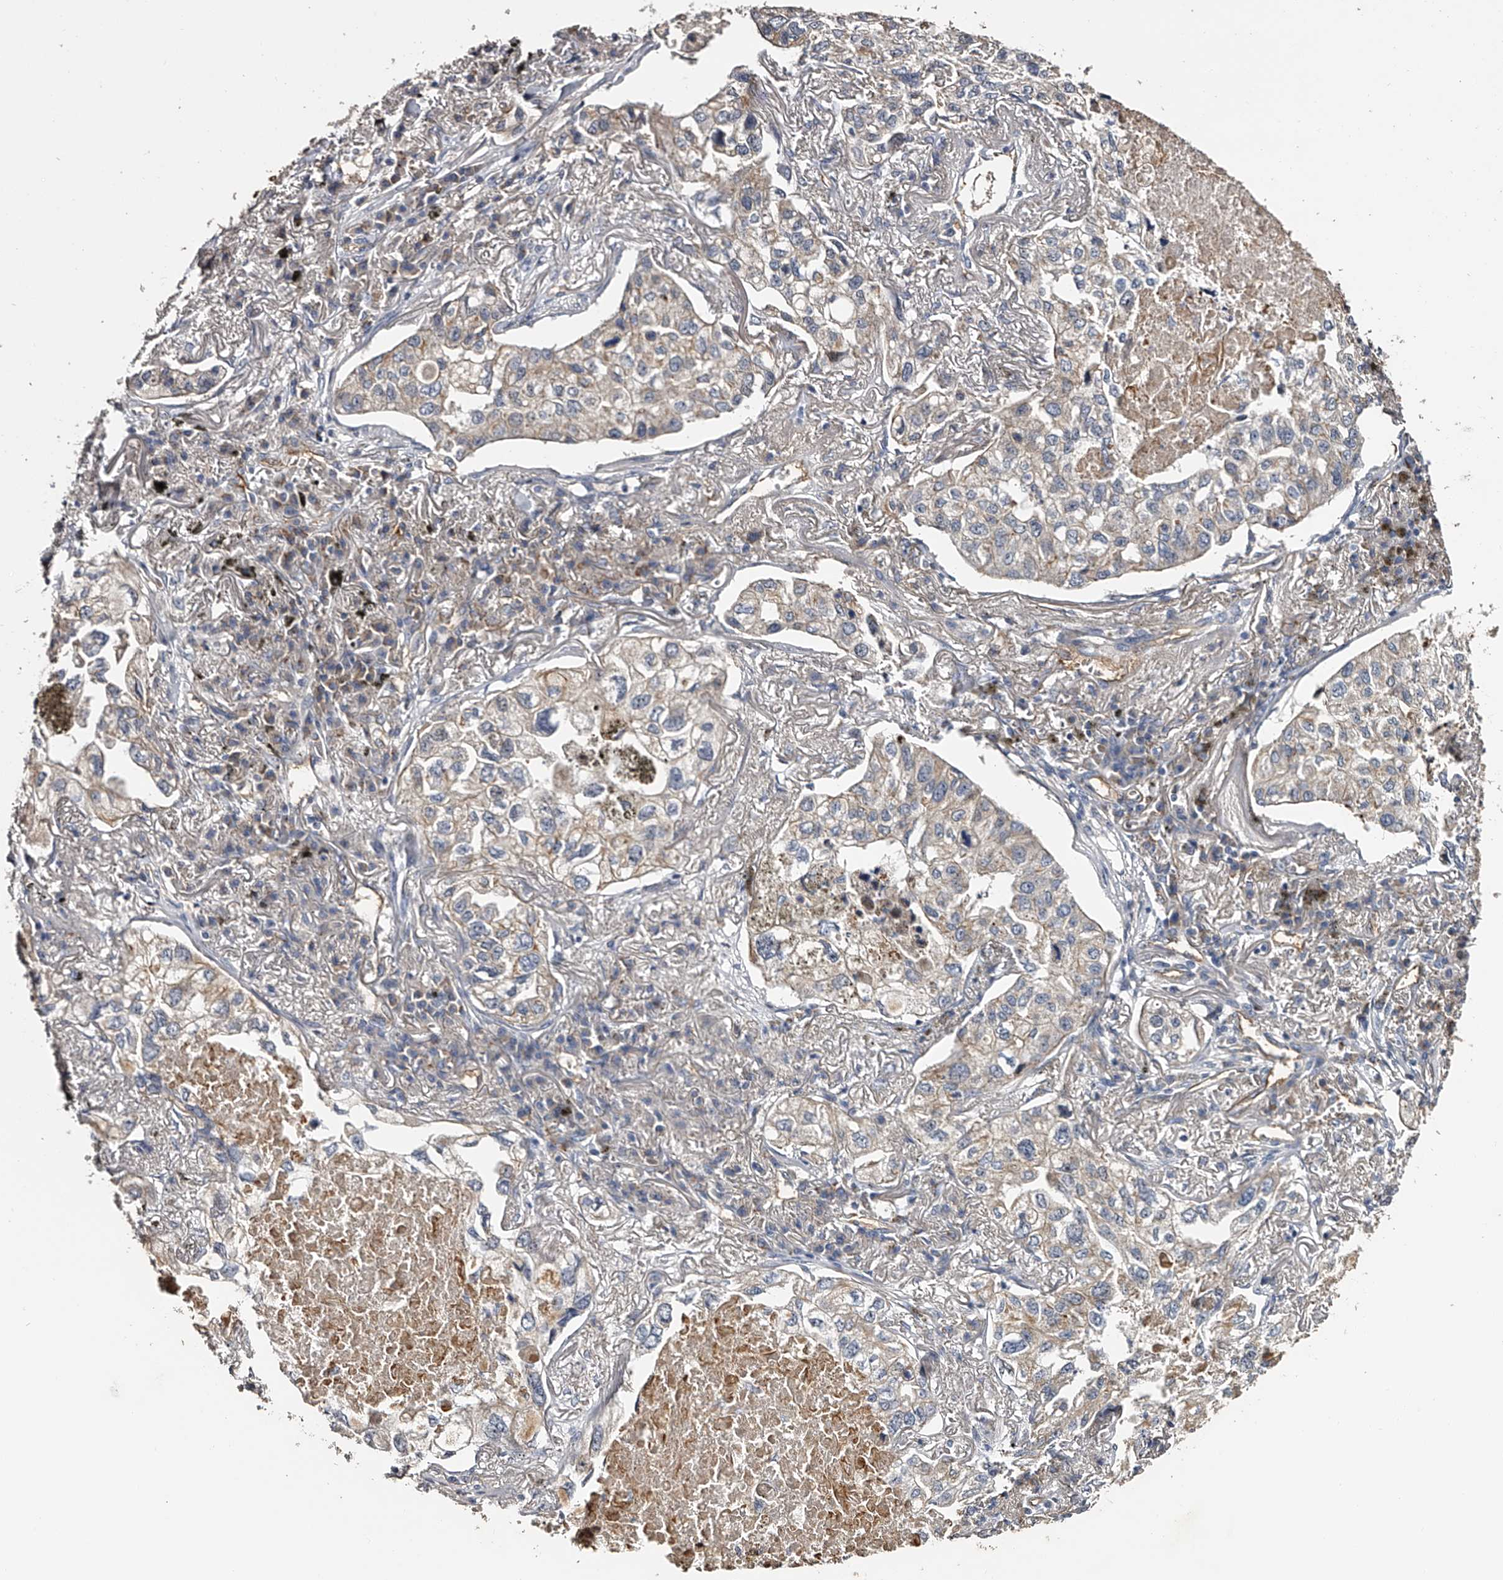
{"staining": {"intensity": "negative", "quantity": "none", "location": "none"}, "tissue": "lung cancer", "cell_type": "Tumor cells", "image_type": "cancer", "snomed": [{"axis": "morphology", "description": "Adenocarcinoma, NOS"}, {"axis": "topography", "description": "Lung"}], "caption": "Immunohistochemistry of lung cancer demonstrates no positivity in tumor cells. (Immunohistochemistry (ihc), brightfield microscopy, high magnification).", "gene": "MDN1", "patient": {"sex": "male", "age": 65}}